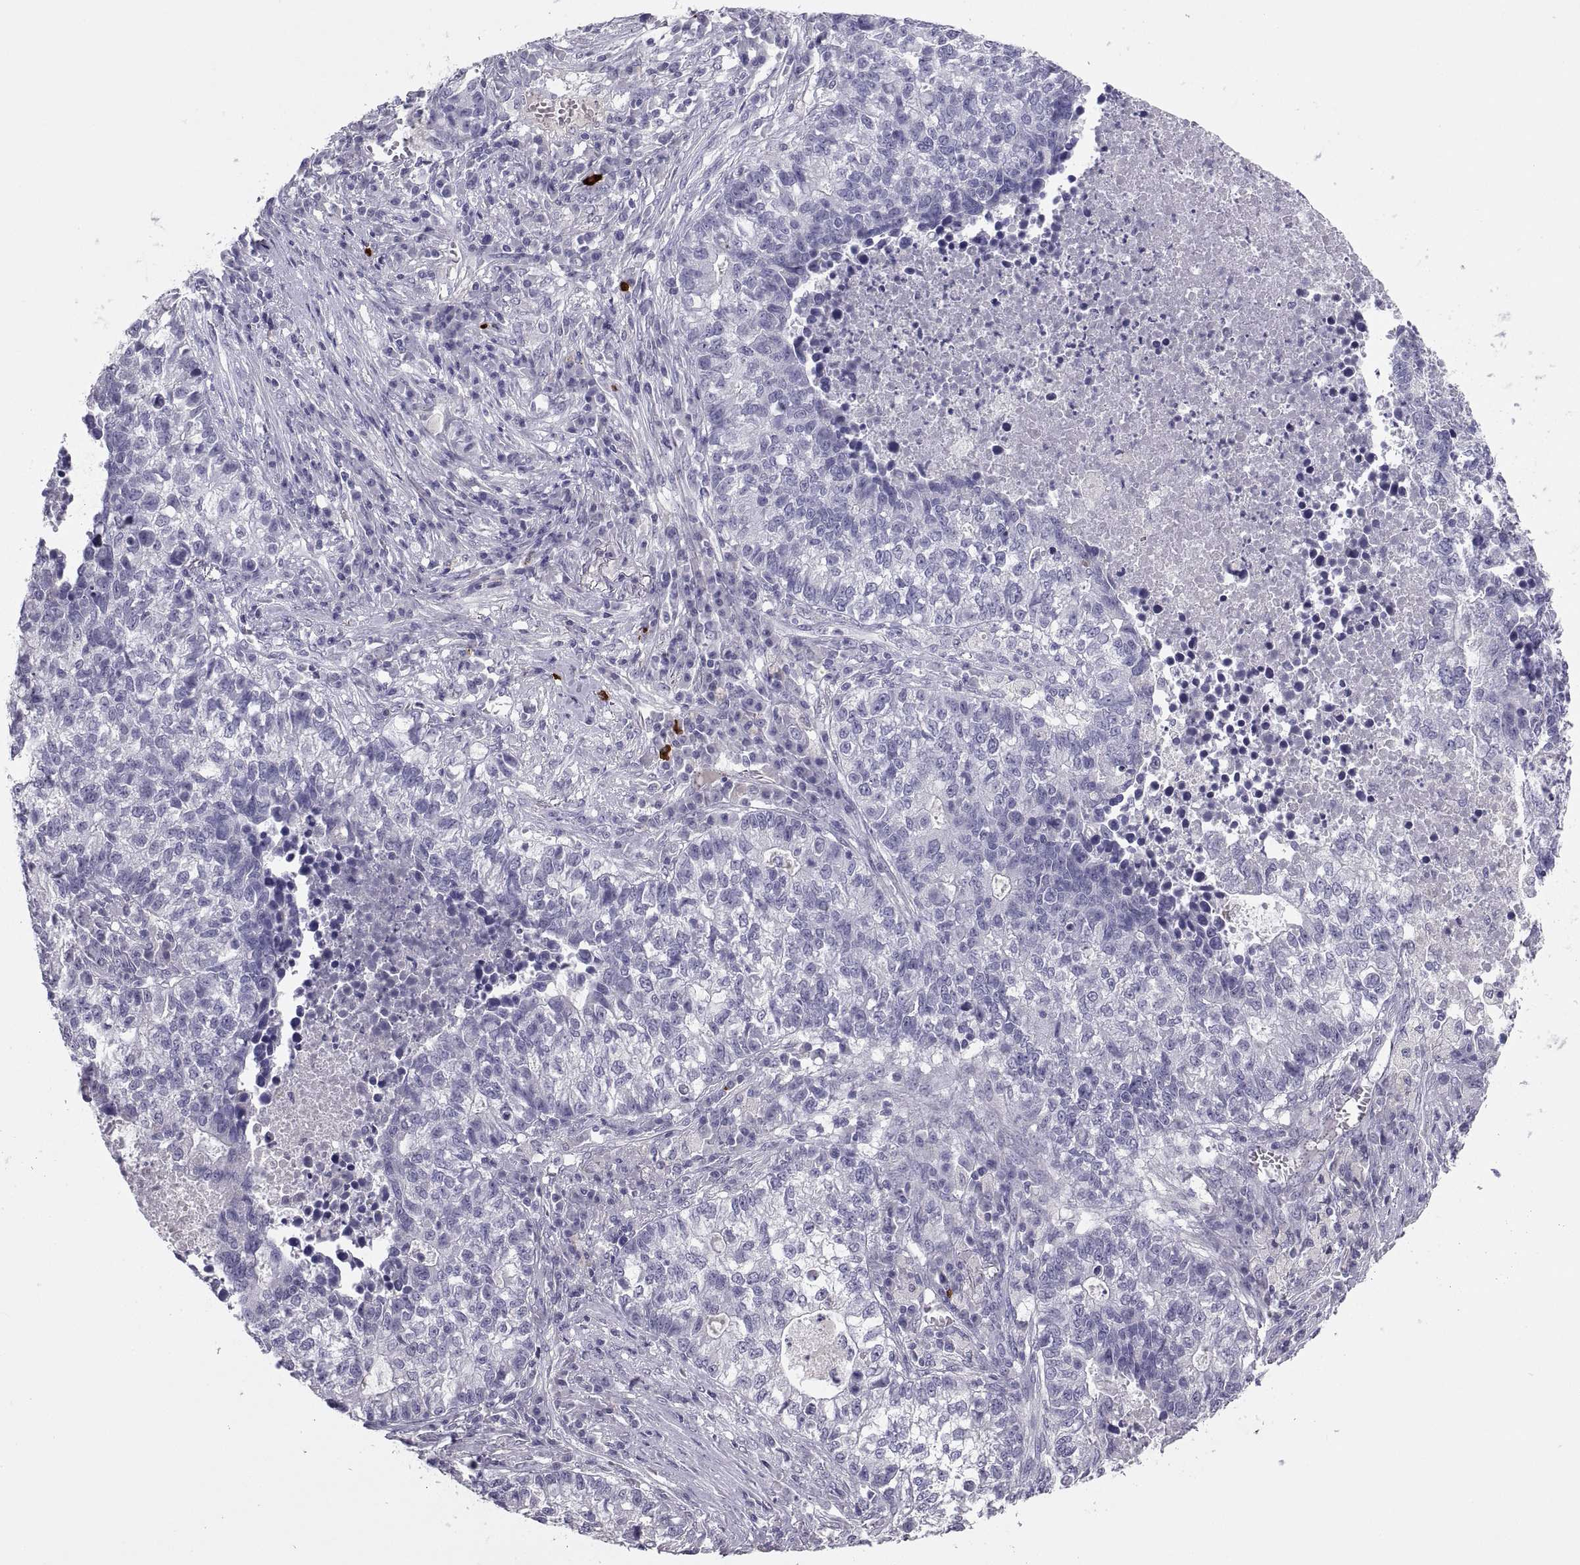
{"staining": {"intensity": "negative", "quantity": "none", "location": "none"}, "tissue": "lung cancer", "cell_type": "Tumor cells", "image_type": "cancer", "snomed": [{"axis": "morphology", "description": "Adenocarcinoma, NOS"}, {"axis": "topography", "description": "Lung"}], "caption": "A micrograph of adenocarcinoma (lung) stained for a protein shows no brown staining in tumor cells. The staining is performed using DAB brown chromogen with nuclei counter-stained in using hematoxylin.", "gene": "IGSF1", "patient": {"sex": "male", "age": 57}}